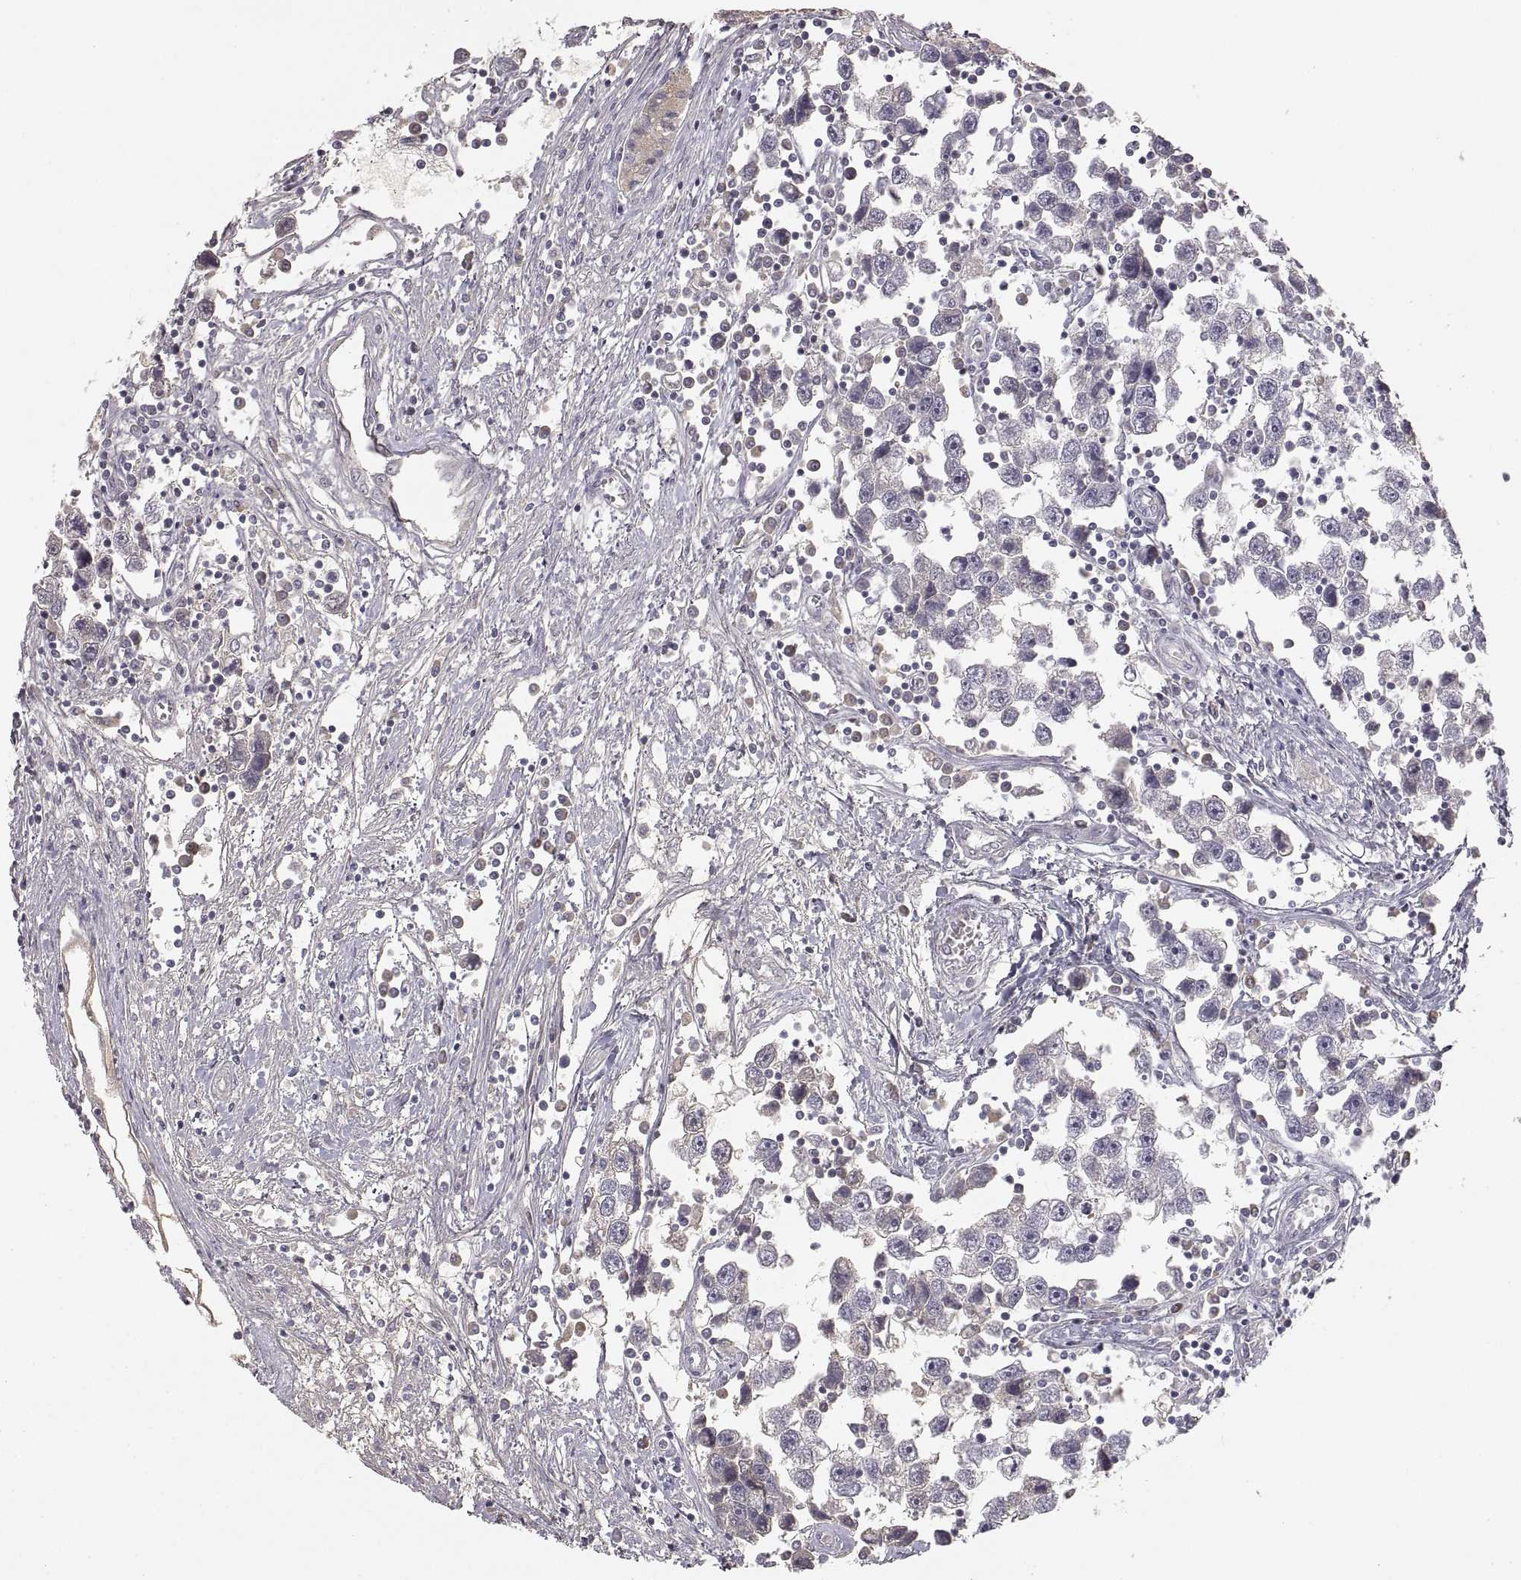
{"staining": {"intensity": "negative", "quantity": "none", "location": "none"}, "tissue": "testis cancer", "cell_type": "Tumor cells", "image_type": "cancer", "snomed": [{"axis": "morphology", "description": "Seminoma, NOS"}, {"axis": "topography", "description": "Testis"}], "caption": "Micrograph shows no significant protein expression in tumor cells of testis seminoma.", "gene": "RUNDC3A", "patient": {"sex": "male", "age": 30}}